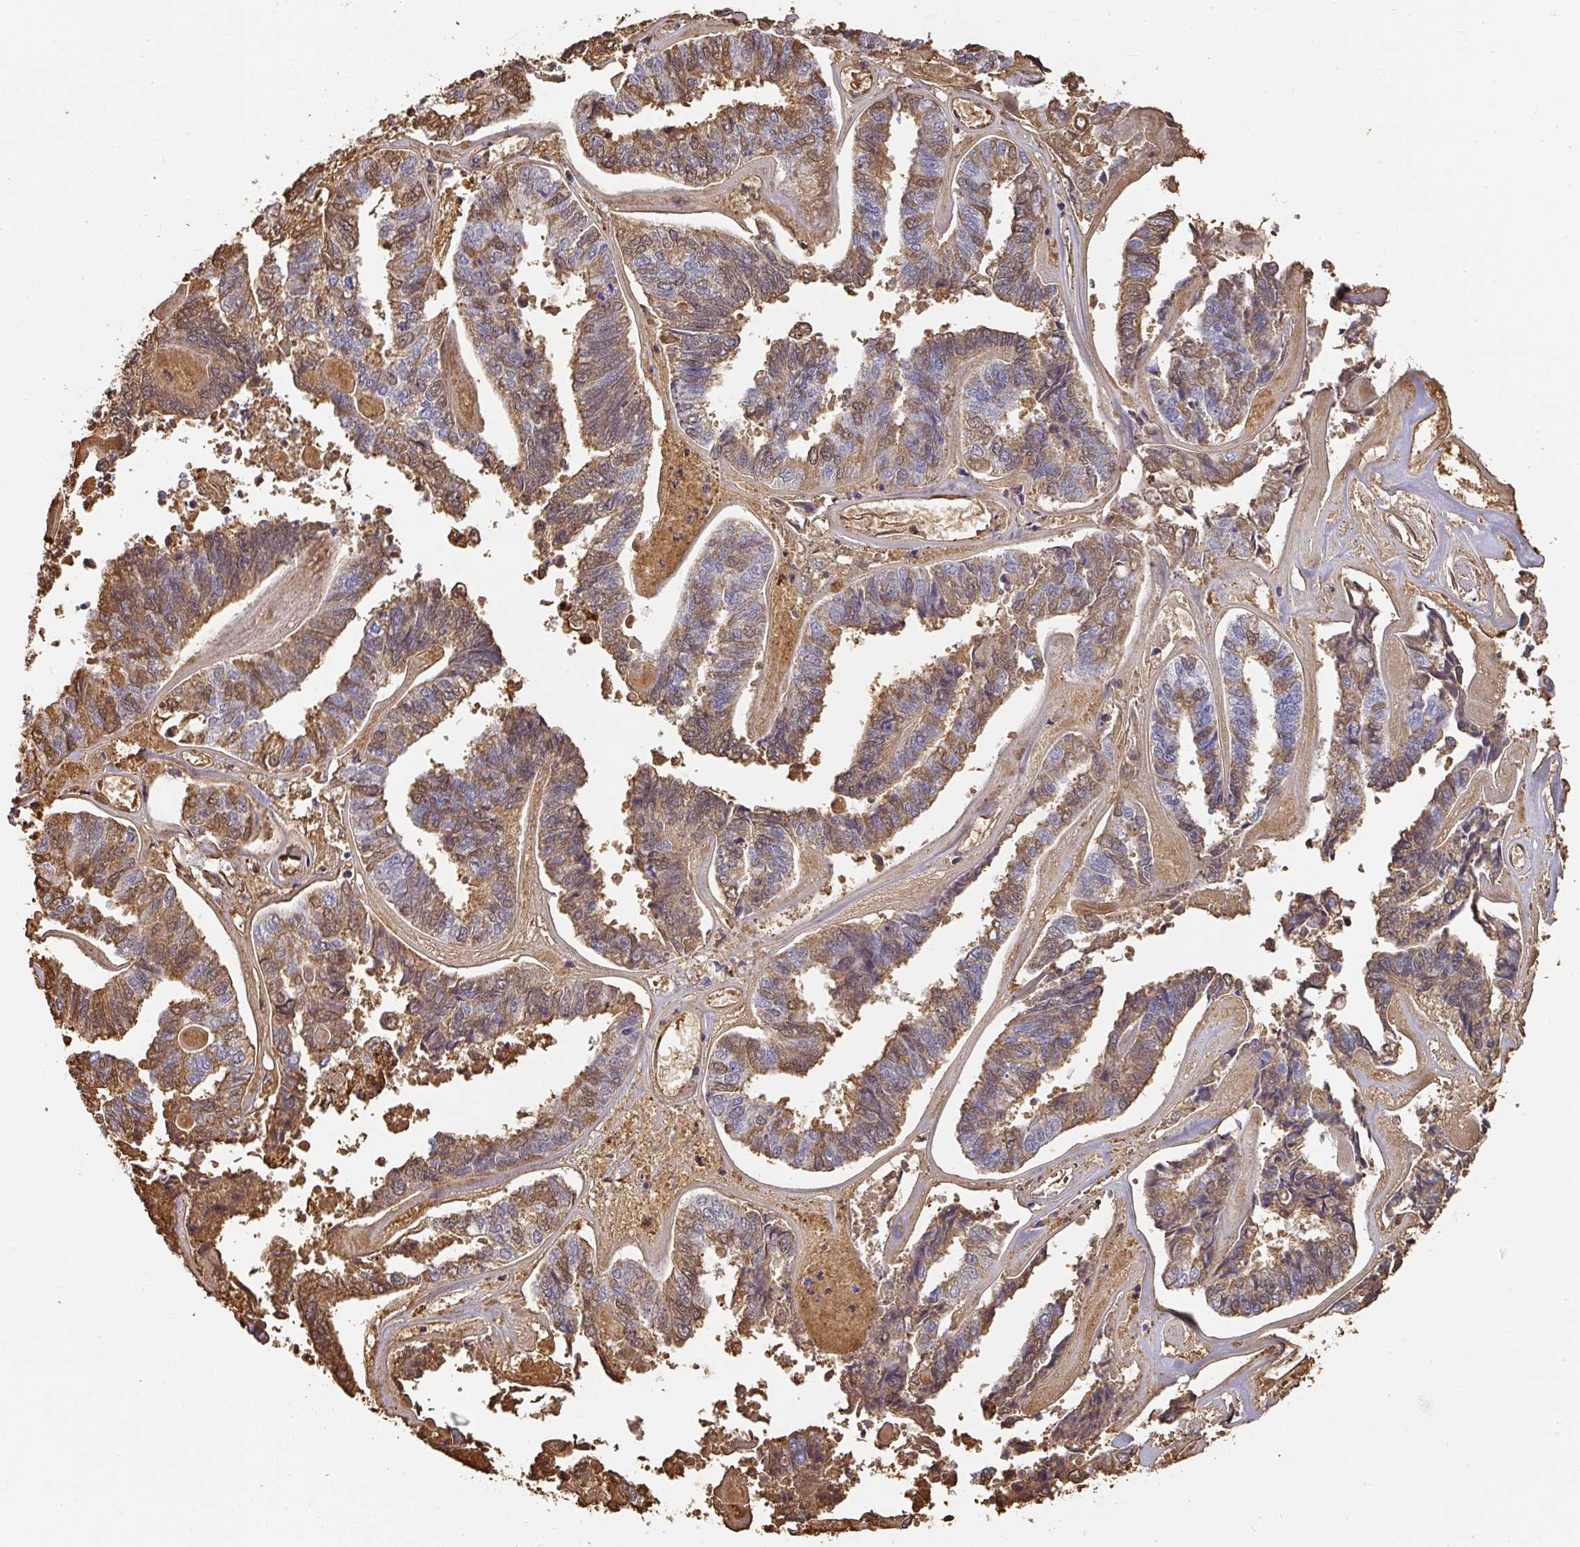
{"staining": {"intensity": "moderate", "quantity": ">75%", "location": "cytoplasmic/membranous"}, "tissue": "endometrial cancer", "cell_type": "Tumor cells", "image_type": "cancer", "snomed": [{"axis": "morphology", "description": "Adenocarcinoma, NOS"}, {"axis": "topography", "description": "Endometrium"}], "caption": "The immunohistochemical stain shows moderate cytoplasmic/membranous positivity in tumor cells of endometrial adenocarcinoma tissue. (Stains: DAB in brown, nuclei in blue, Microscopy: brightfield microscopy at high magnification).", "gene": "ALB", "patient": {"sex": "female", "age": 73}}